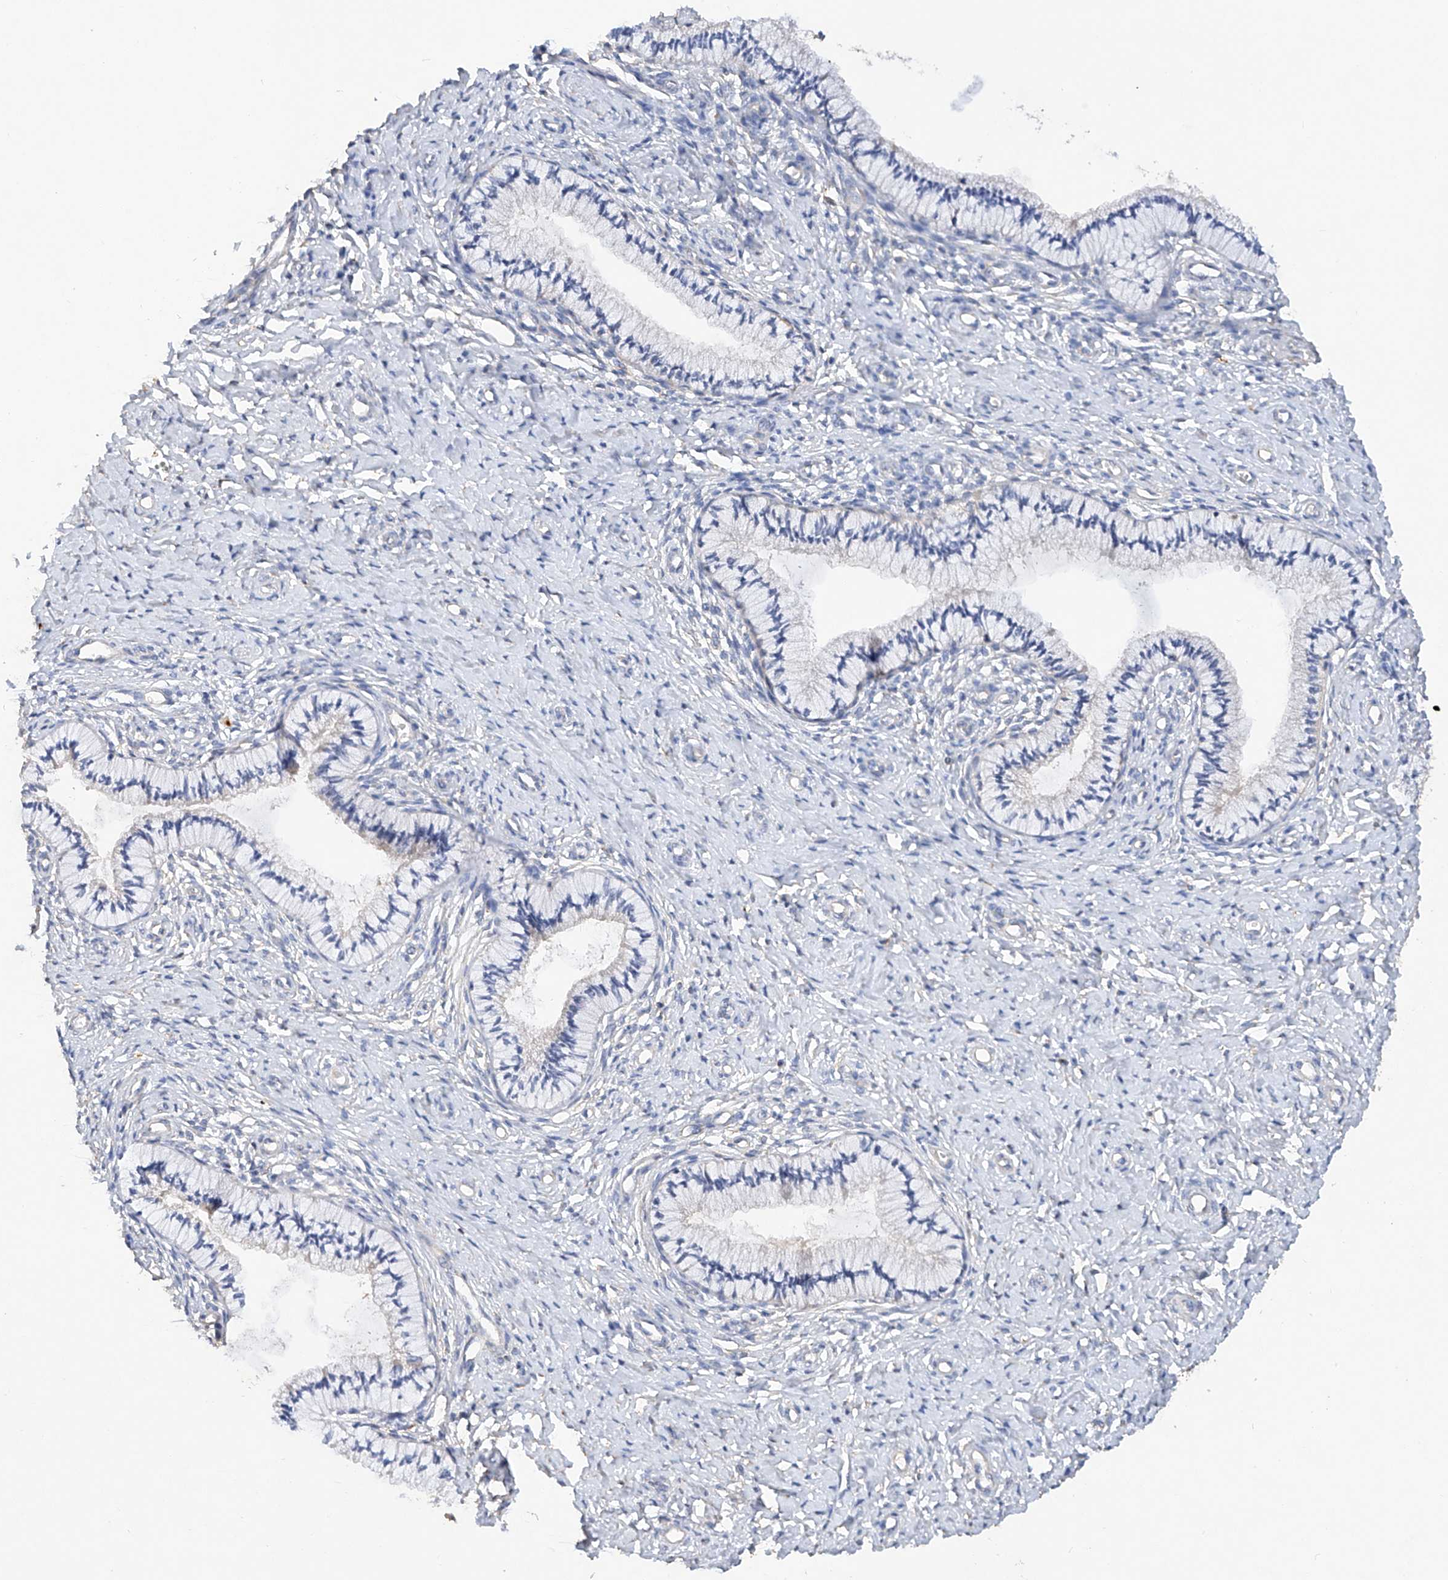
{"staining": {"intensity": "negative", "quantity": "none", "location": "none"}, "tissue": "cervix", "cell_type": "Glandular cells", "image_type": "normal", "snomed": [{"axis": "morphology", "description": "Normal tissue, NOS"}, {"axis": "topography", "description": "Cervix"}], "caption": "Micrograph shows no significant protein staining in glandular cells of normal cervix. (Brightfield microscopy of DAB (3,3'-diaminobenzidine) IHC at high magnification).", "gene": "AMD1", "patient": {"sex": "female", "age": 36}}